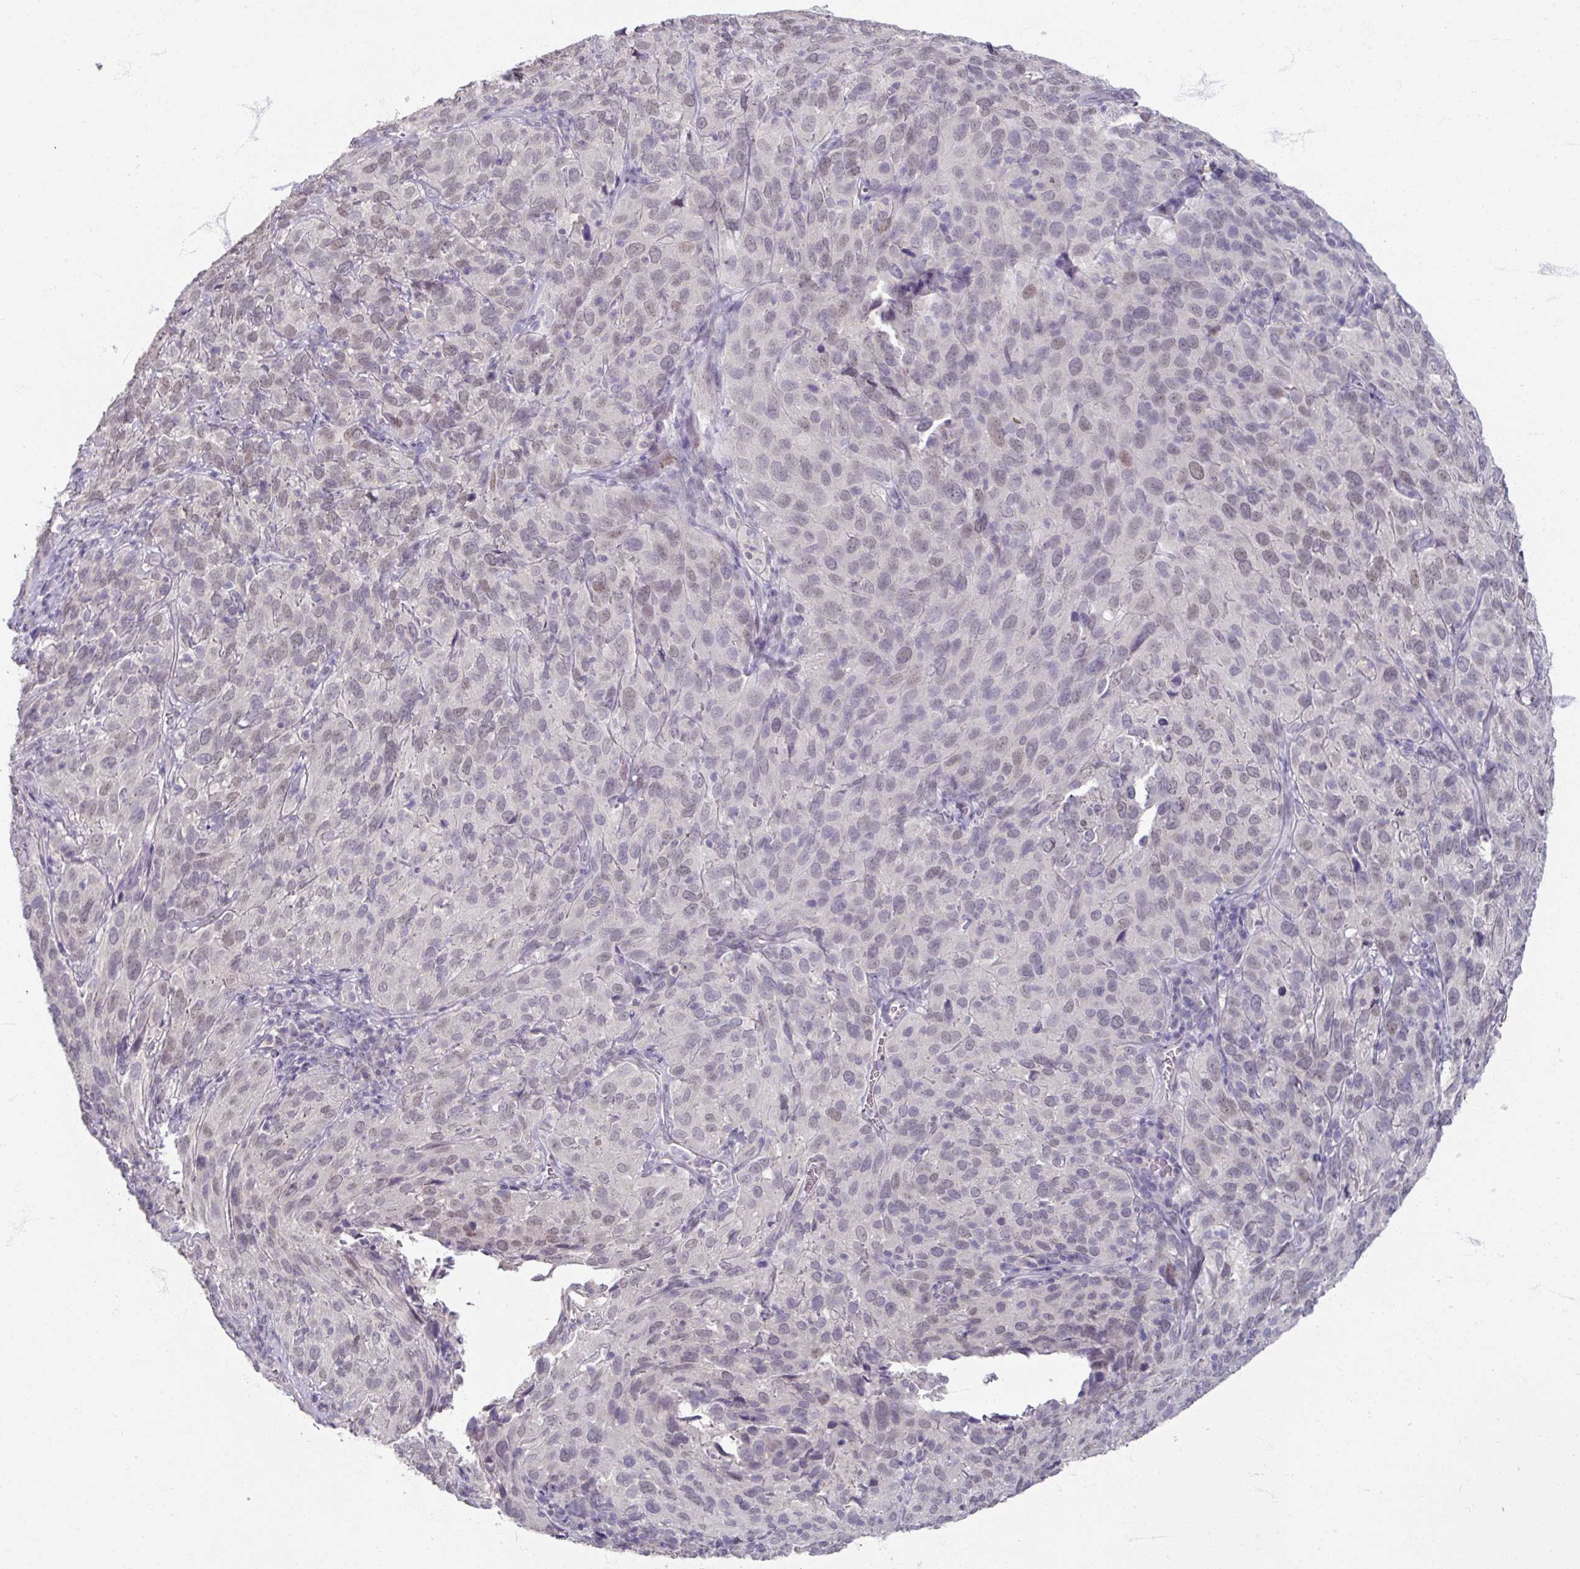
{"staining": {"intensity": "negative", "quantity": "none", "location": "none"}, "tissue": "cervical cancer", "cell_type": "Tumor cells", "image_type": "cancer", "snomed": [{"axis": "morphology", "description": "Squamous cell carcinoma, NOS"}, {"axis": "topography", "description": "Cervix"}], "caption": "DAB (3,3'-diaminobenzidine) immunohistochemical staining of squamous cell carcinoma (cervical) exhibits no significant staining in tumor cells.", "gene": "SOX11", "patient": {"sex": "female", "age": 51}}